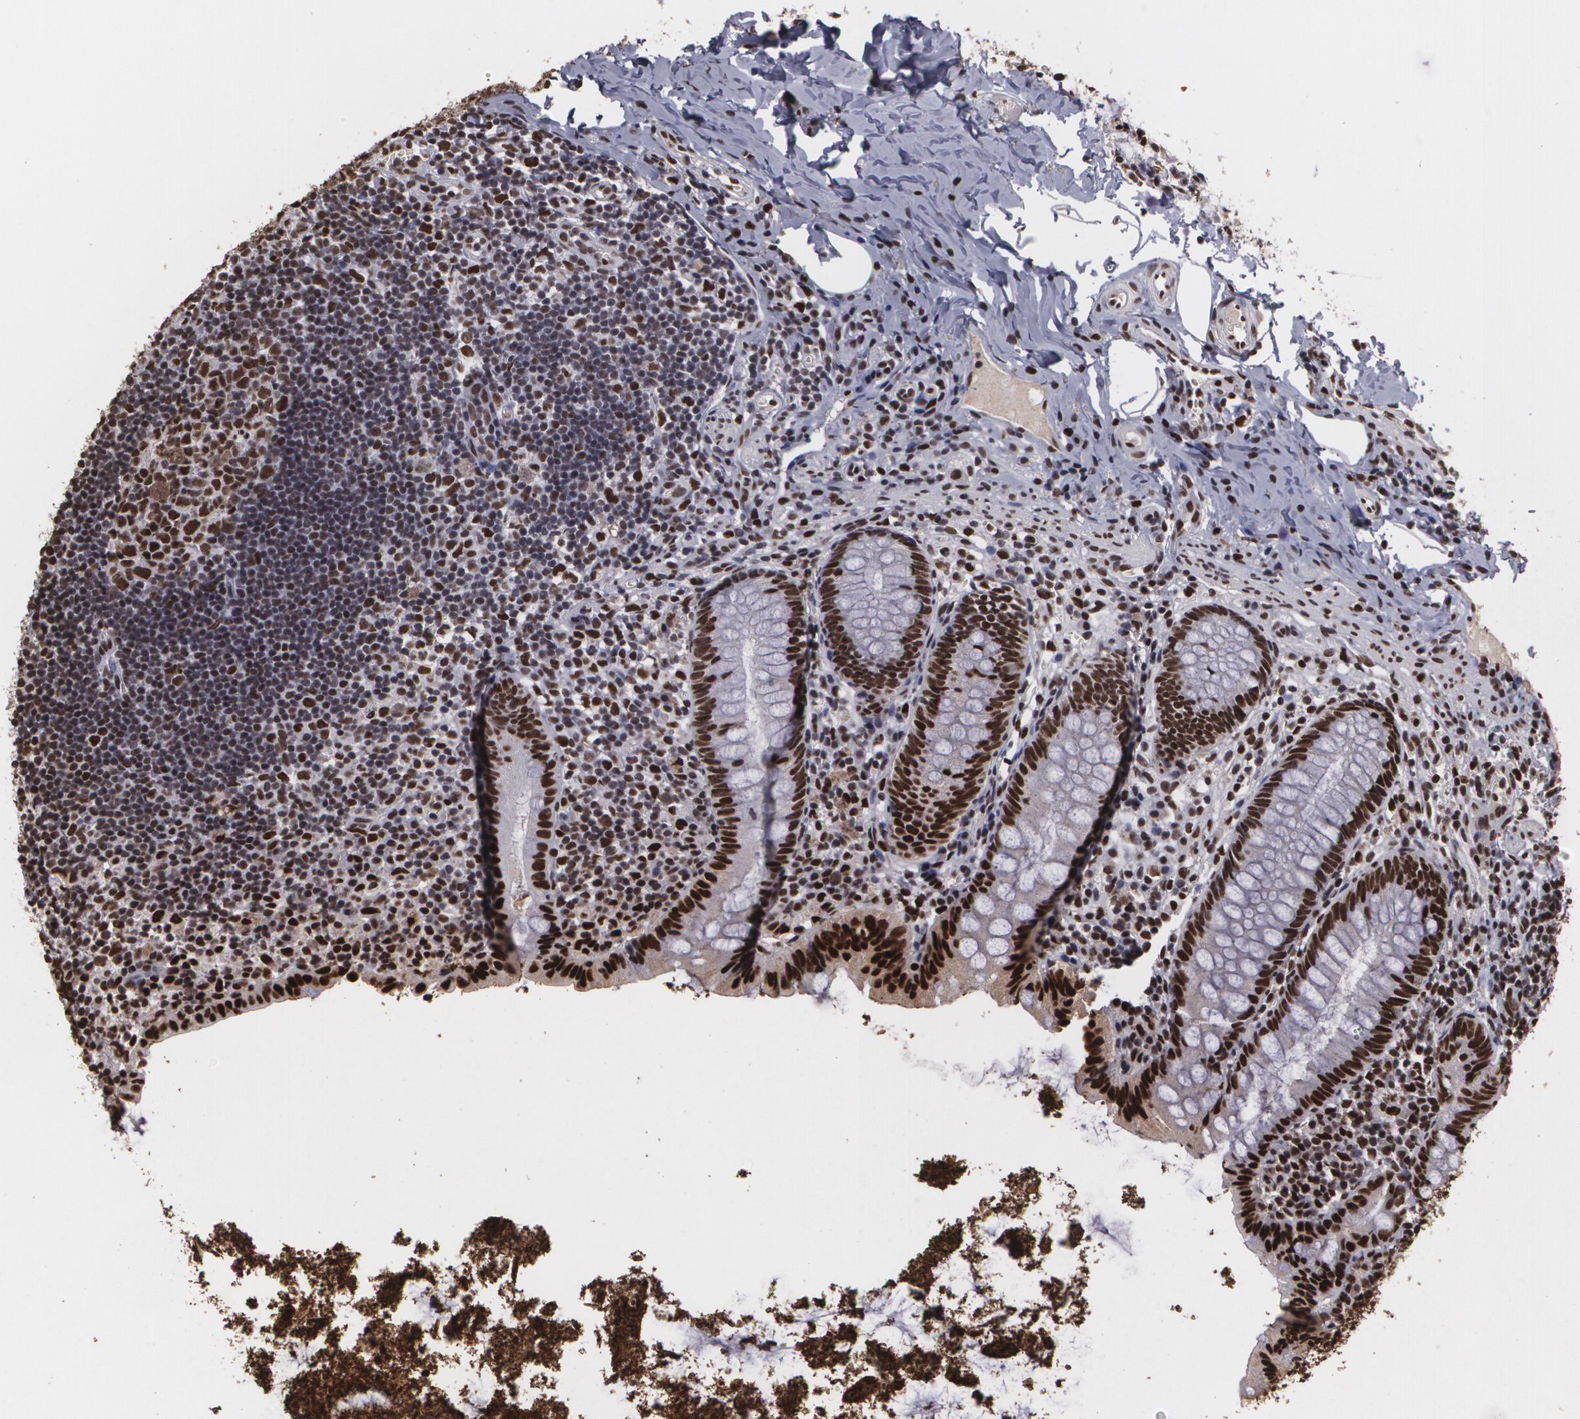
{"staining": {"intensity": "strong", "quantity": ">75%", "location": "nuclear"}, "tissue": "appendix", "cell_type": "Glandular cells", "image_type": "normal", "snomed": [{"axis": "morphology", "description": "Normal tissue, NOS"}, {"axis": "topography", "description": "Appendix"}], "caption": "Protein staining by IHC demonstrates strong nuclear positivity in approximately >75% of glandular cells in normal appendix.", "gene": "RCOR1", "patient": {"sex": "female", "age": 9}}